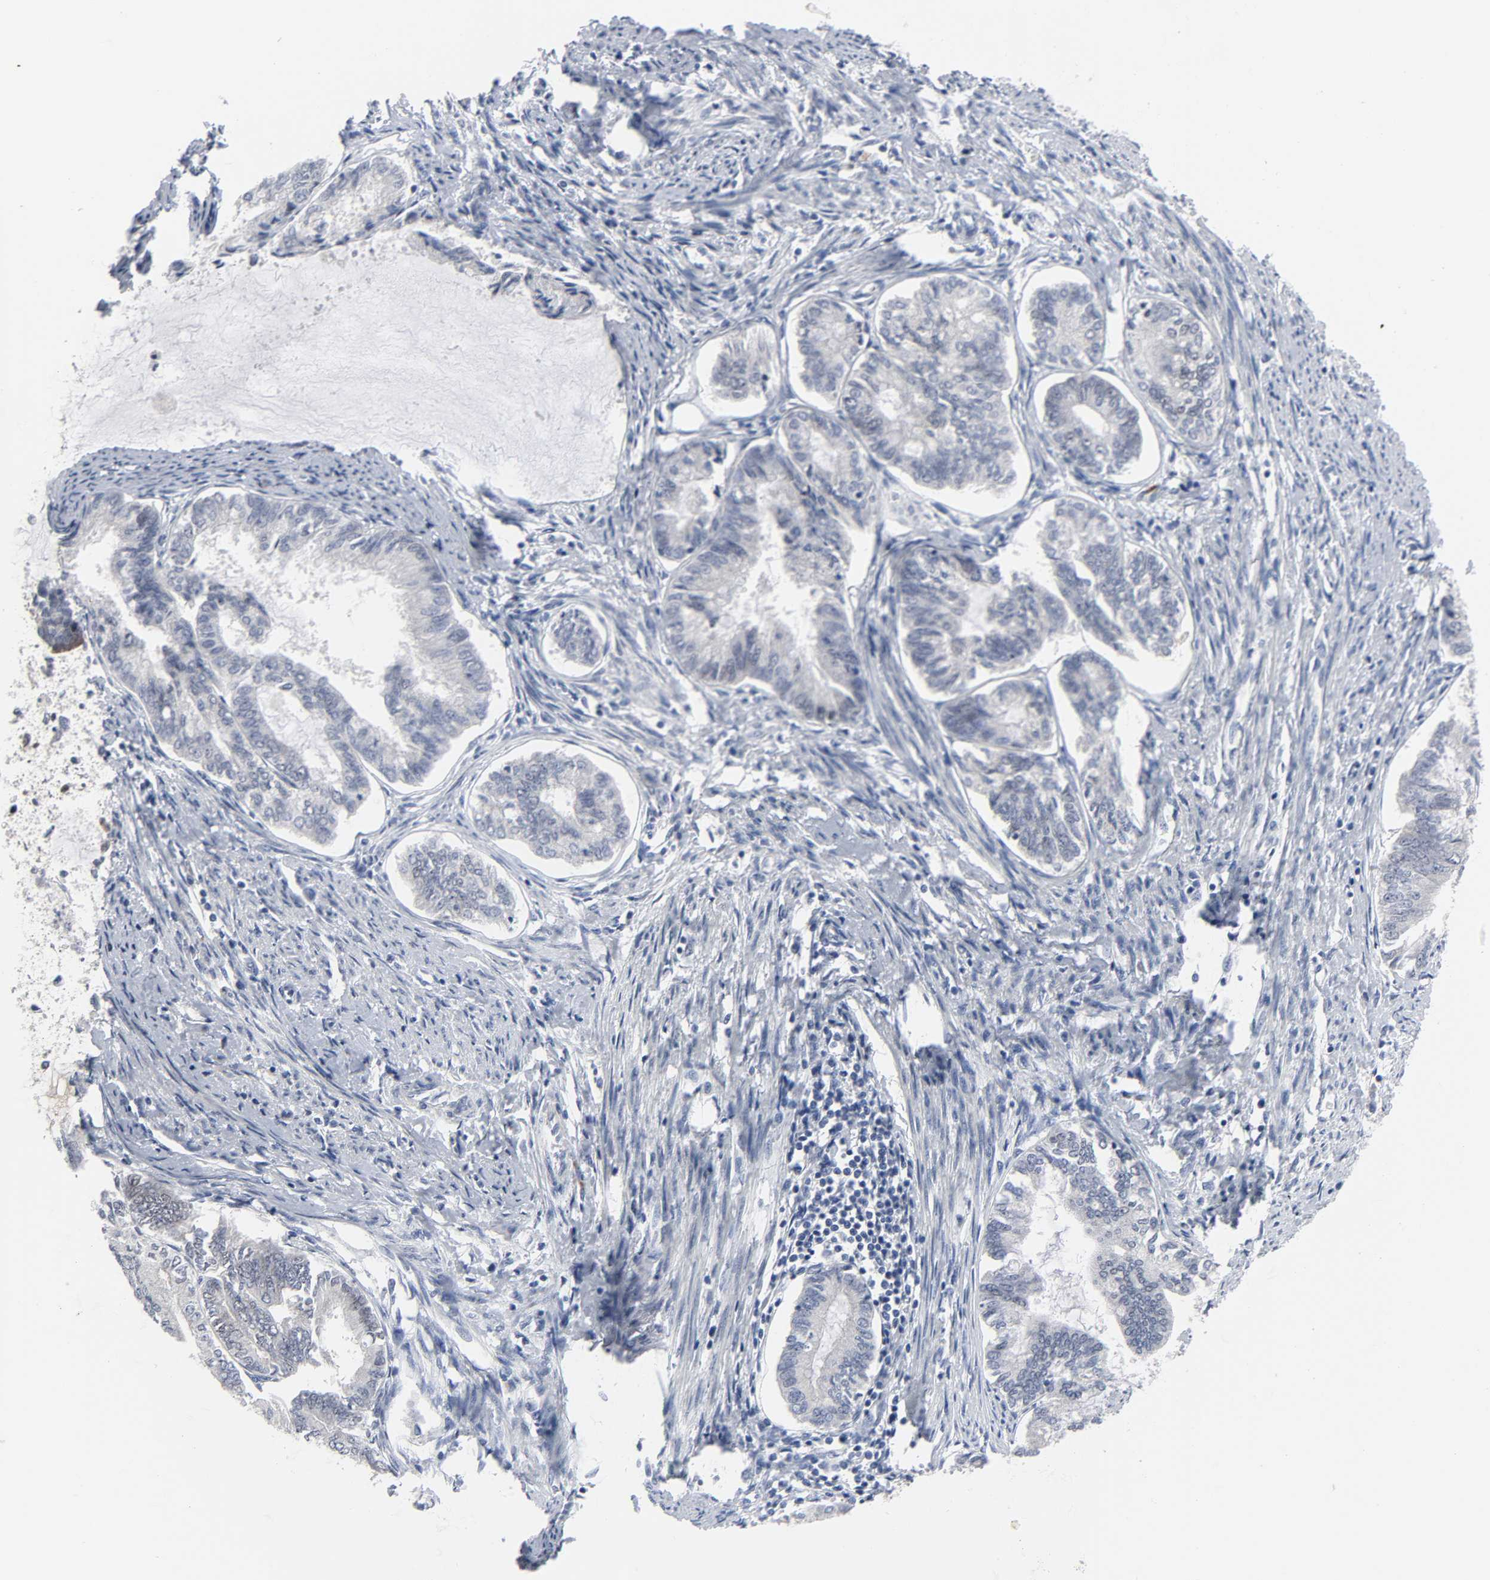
{"staining": {"intensity": "negative", "quantity": "none", "location": "none"}, "tissue": "endometrial cancer", "cell_type": "Tumor cells", "image_type": "cancer", "snomed": [{"axis": "morphology", "description": "Adenocarcinoma, NOS"}, {"axis": "topography", "description": "Endometrium"}], "caption": "Histopathology image shows no significant protein positivity in tumor cells of endometrial cancer.", "gene": "WEE1", "patient": {"sex": "female", "age": 86}}